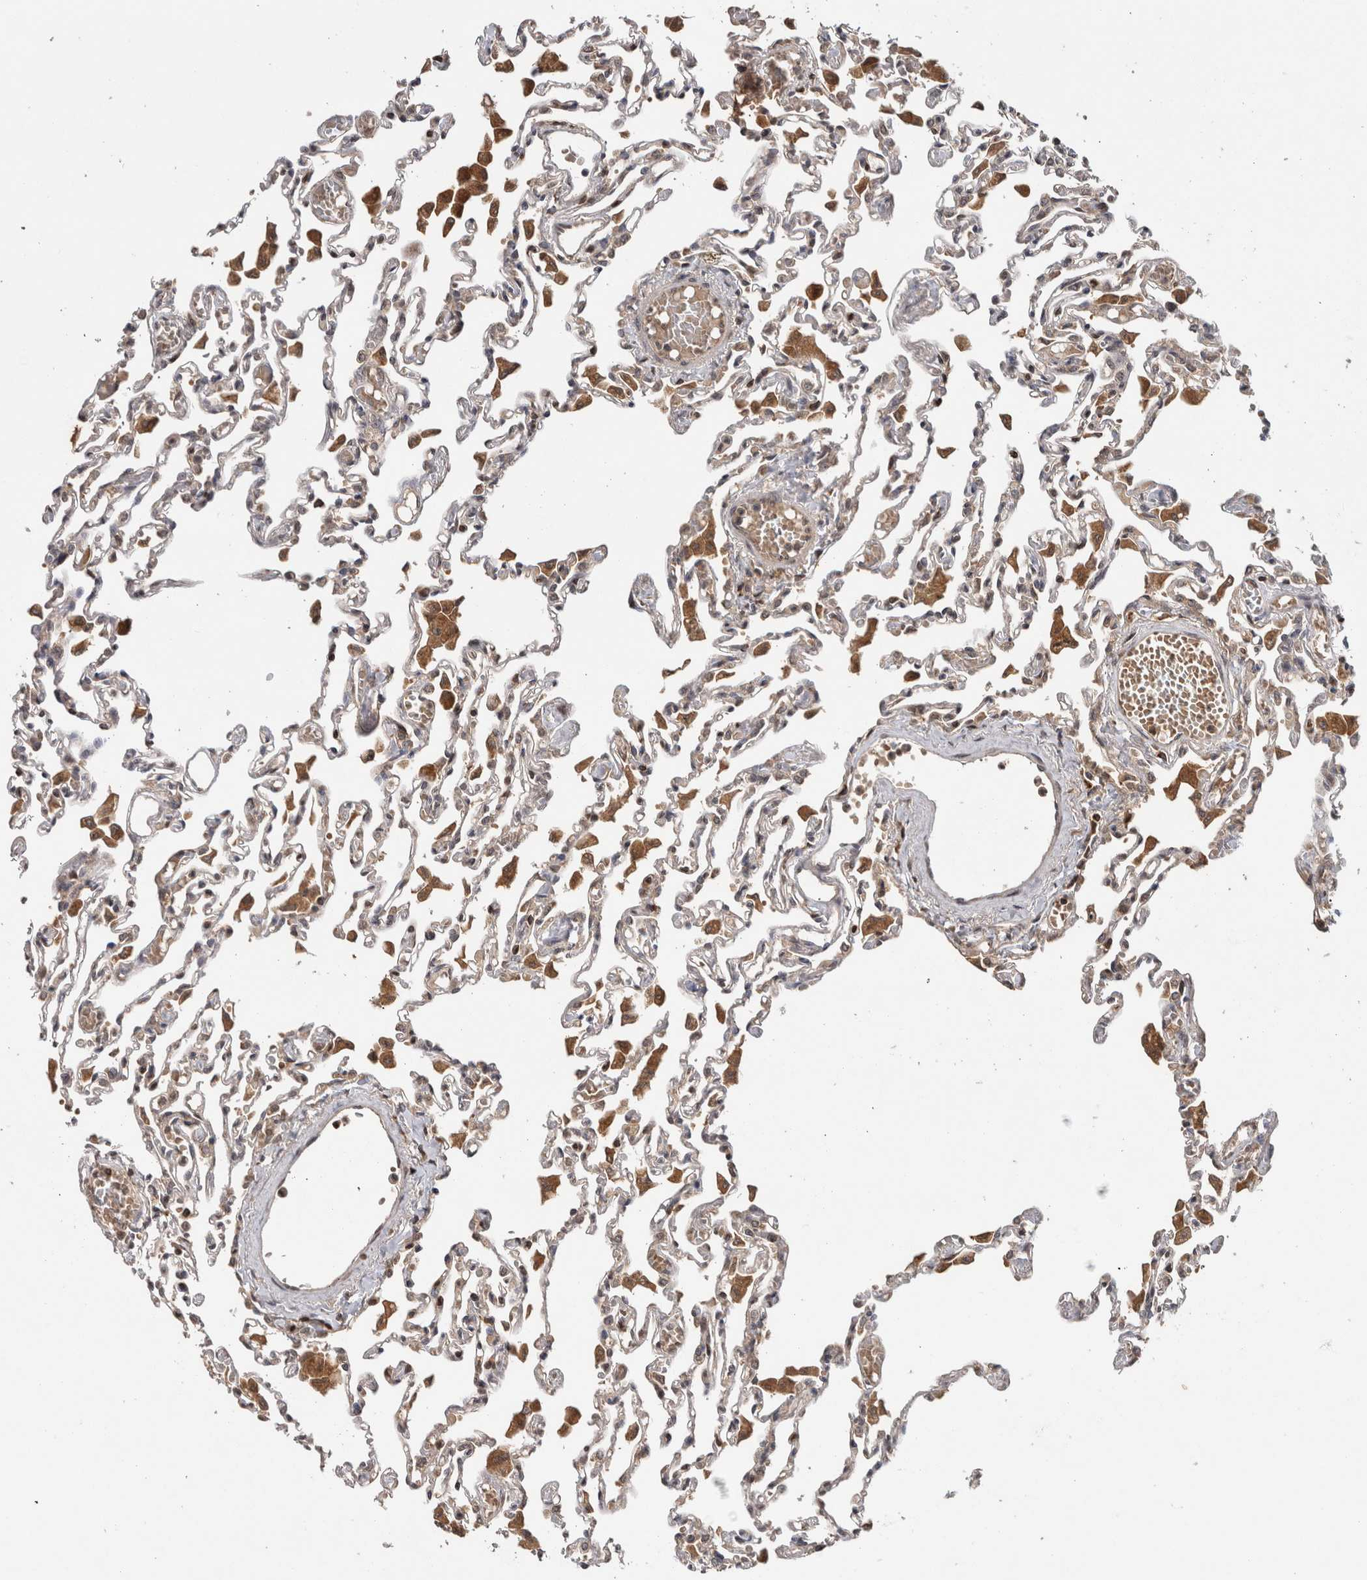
{"staining": {"intensity": "weak", "quantity": "25%-75%", "location": "cytoplasmic/membranous"}, "tissue": "lung", "cell_type": "Alveolar cells", "image_type": "normal", "snomed": [{"axis": "morphology", "description": "Normal tissue, NOS"}, {"axis": "topography", "description": "Bronchus"}, {"axis": "topography", "description": "Lung"}], "caption": "Alveolar cells show low levels of weak cytoplasmic/membranous expression in about 25%-75% of cells in unremarkable lung.", "gene": "HMOX2", "patient": {"sex": "female", "age": 49}}